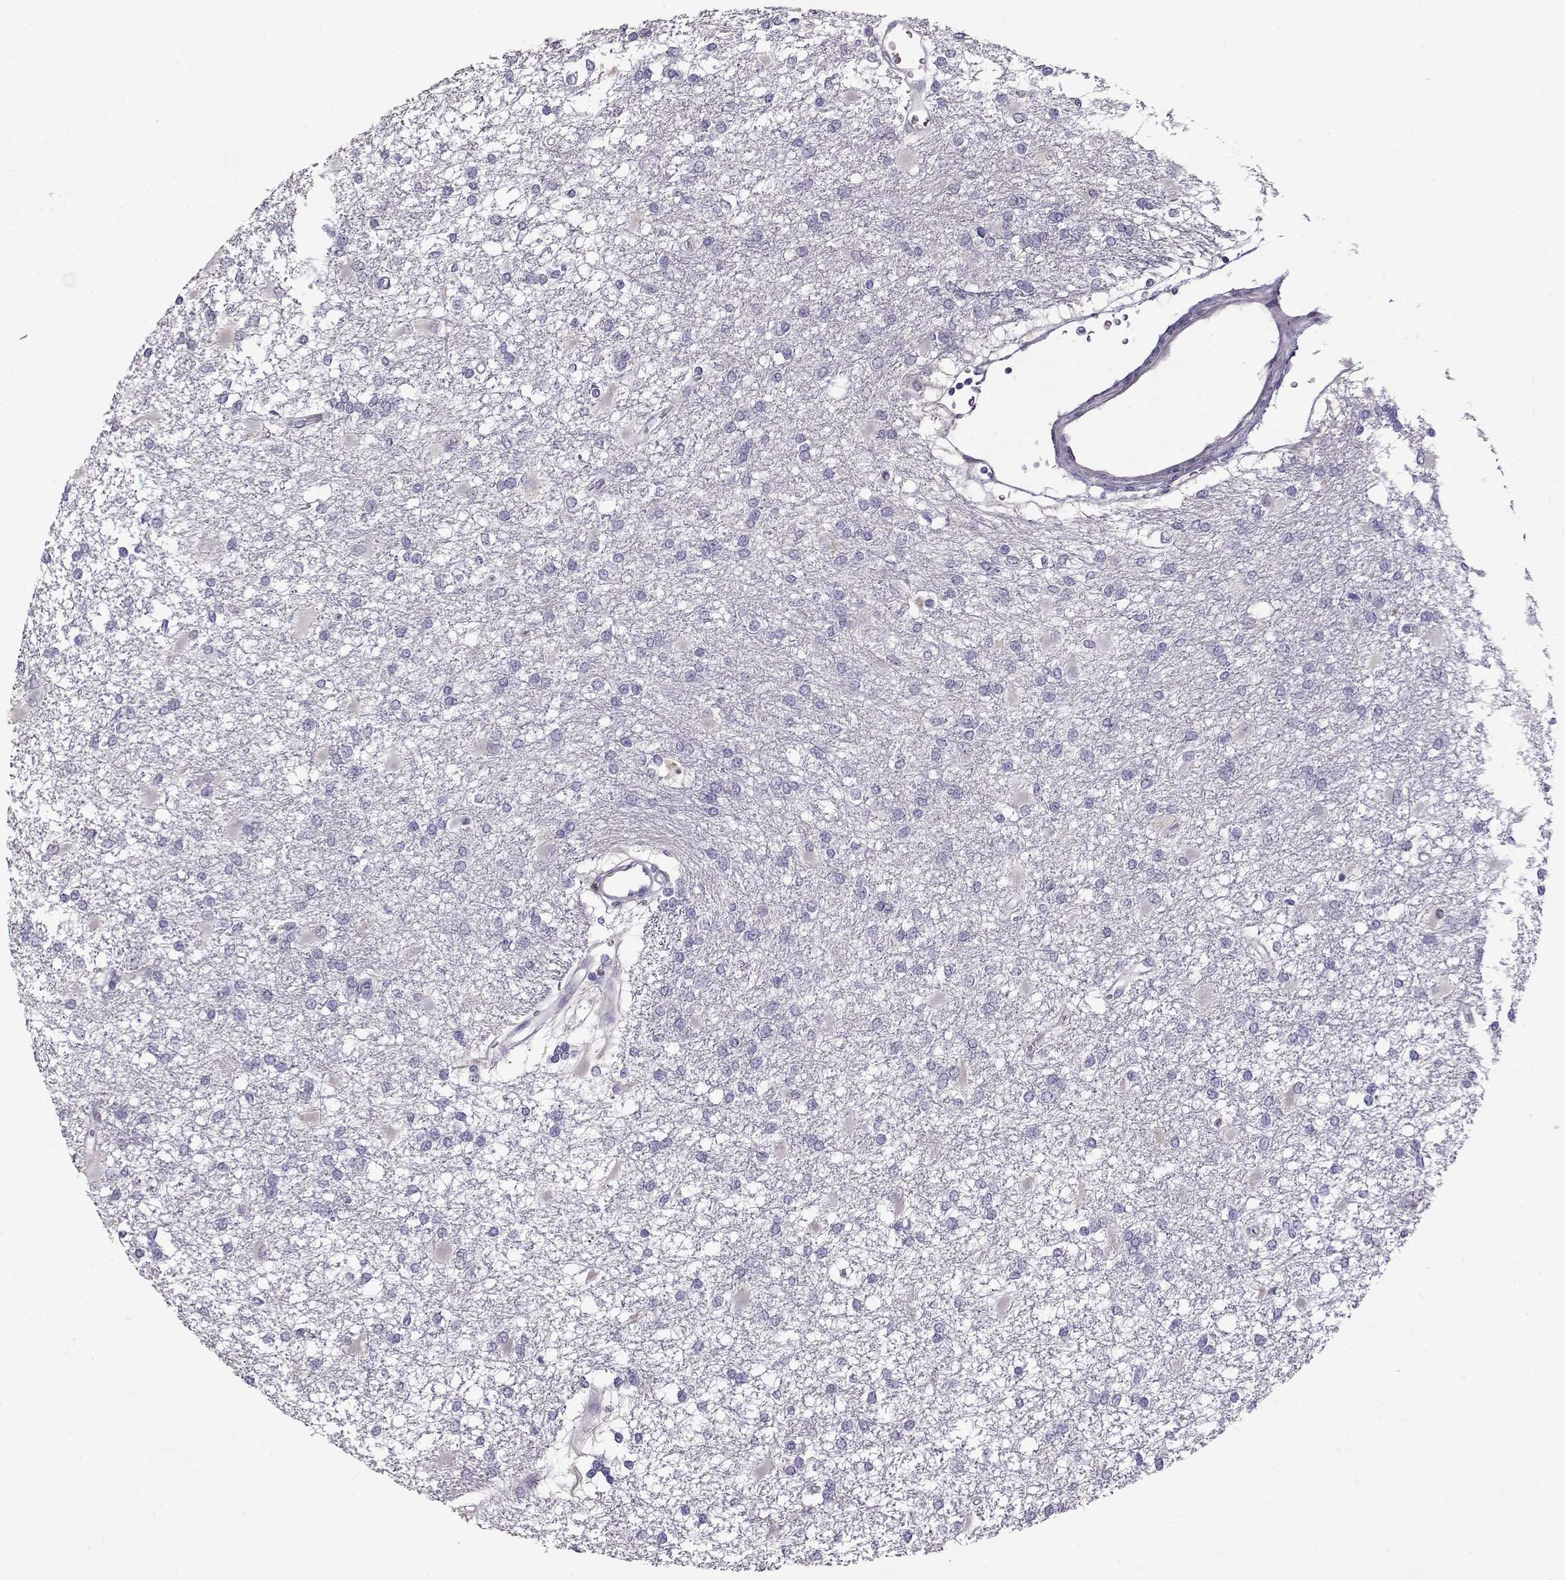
{"staining": {"intensity": "negative", "quantity": "none", "location": "none"}, "tissue": "glioma", "cell_type": "Tumor cells", "image_type": "cancer", "snomed": [{"axis": "morphology", "description": "Glioma, malignant, High grade"}, {"axis": "topography", "description": "Cerebral cortex"}], "caption": "IHC of glioma displays no expression in tumor cells.", "gene": "CCR8", "patient": {"sex": "male", "age": 79}}